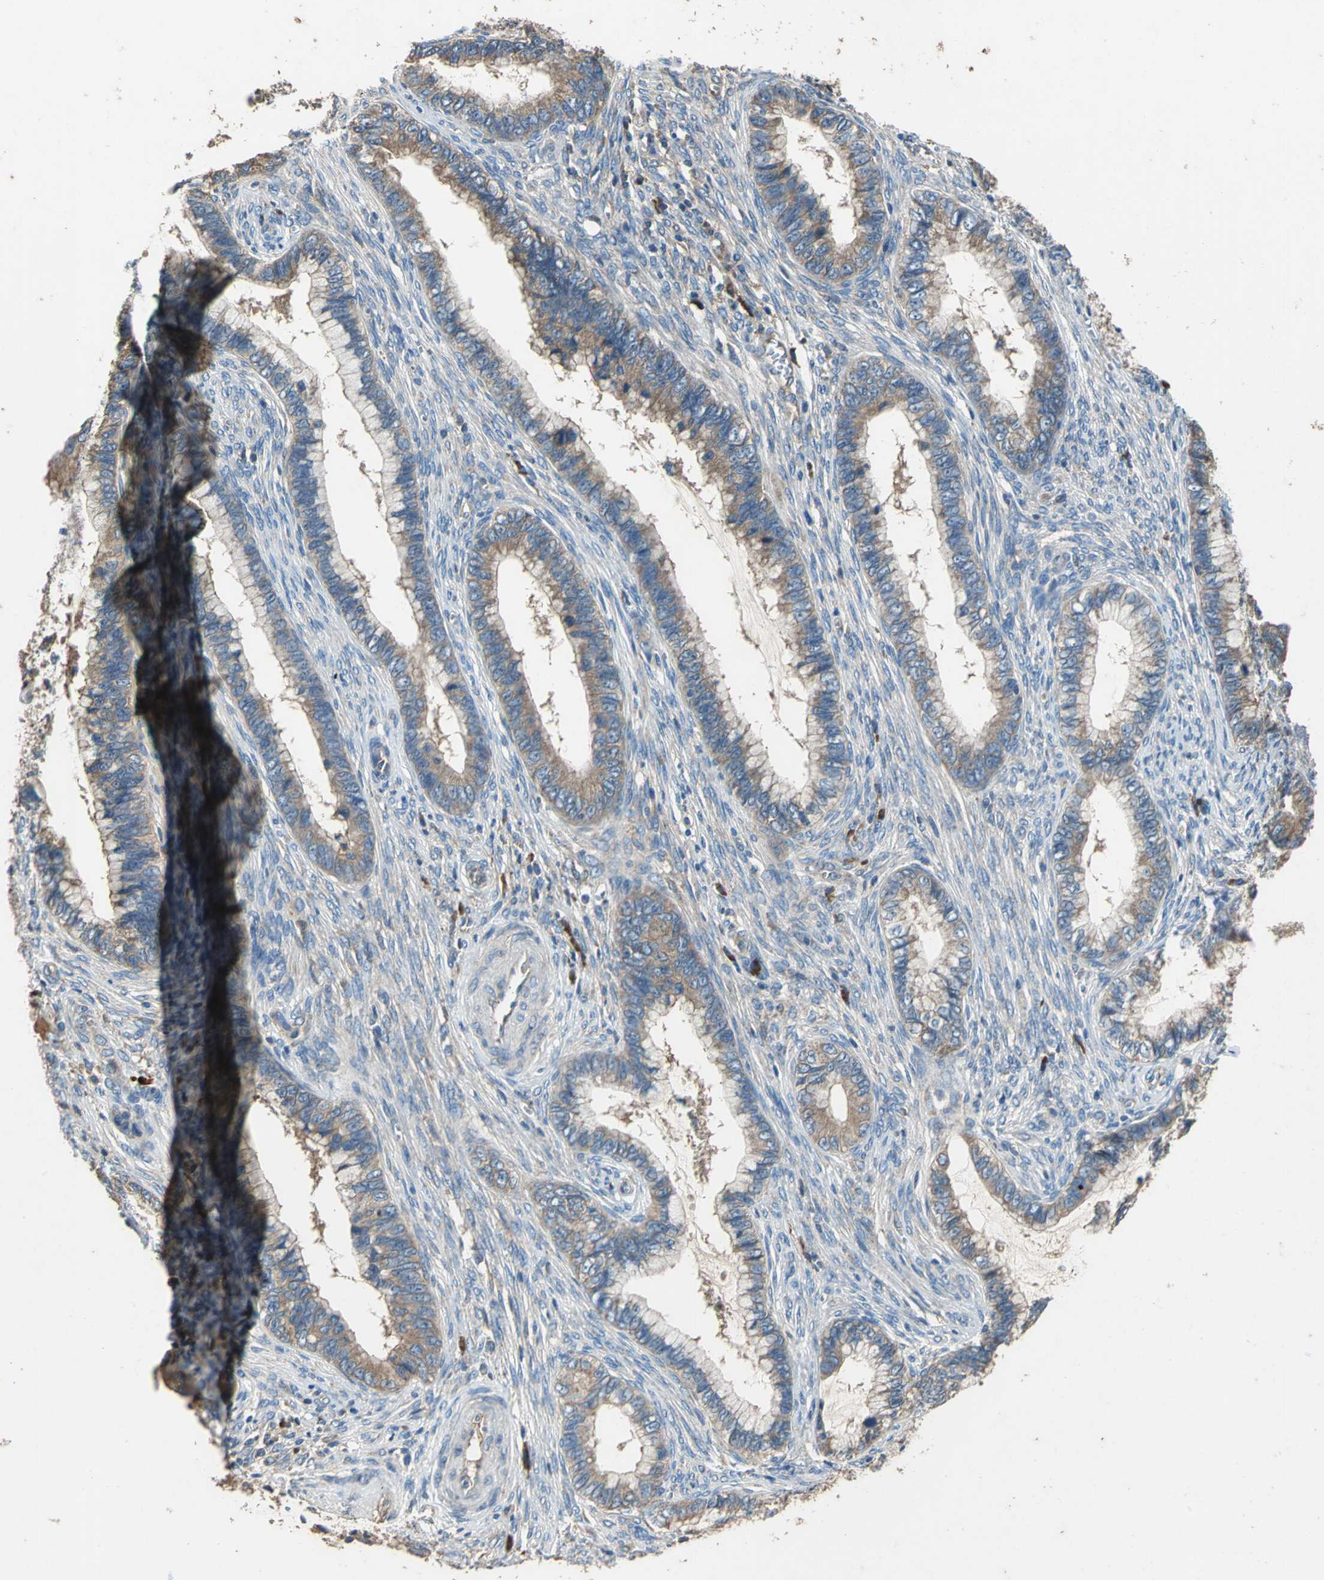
{"staining": {"intensity": "moderate", "quantity": ">75%", "location": "cytoplasmic/membranous"}, "tissue": "cervical cancer", "cell_type": "Tumor cells", "image_type": "cancer", "snomed": [{"axis": "morphology", "description": "Adenocarcinoma, NOS"}, {"axis": "topography", "description": "Cervix"}], "caption": "This is an image of immunohistochemistry staining of cervical cancer, which shows moderate expression in the cytoplasmic/membranous of tumor cells.", "gene": "HEPH", "patient": {"sex": "female", "age": 44}}